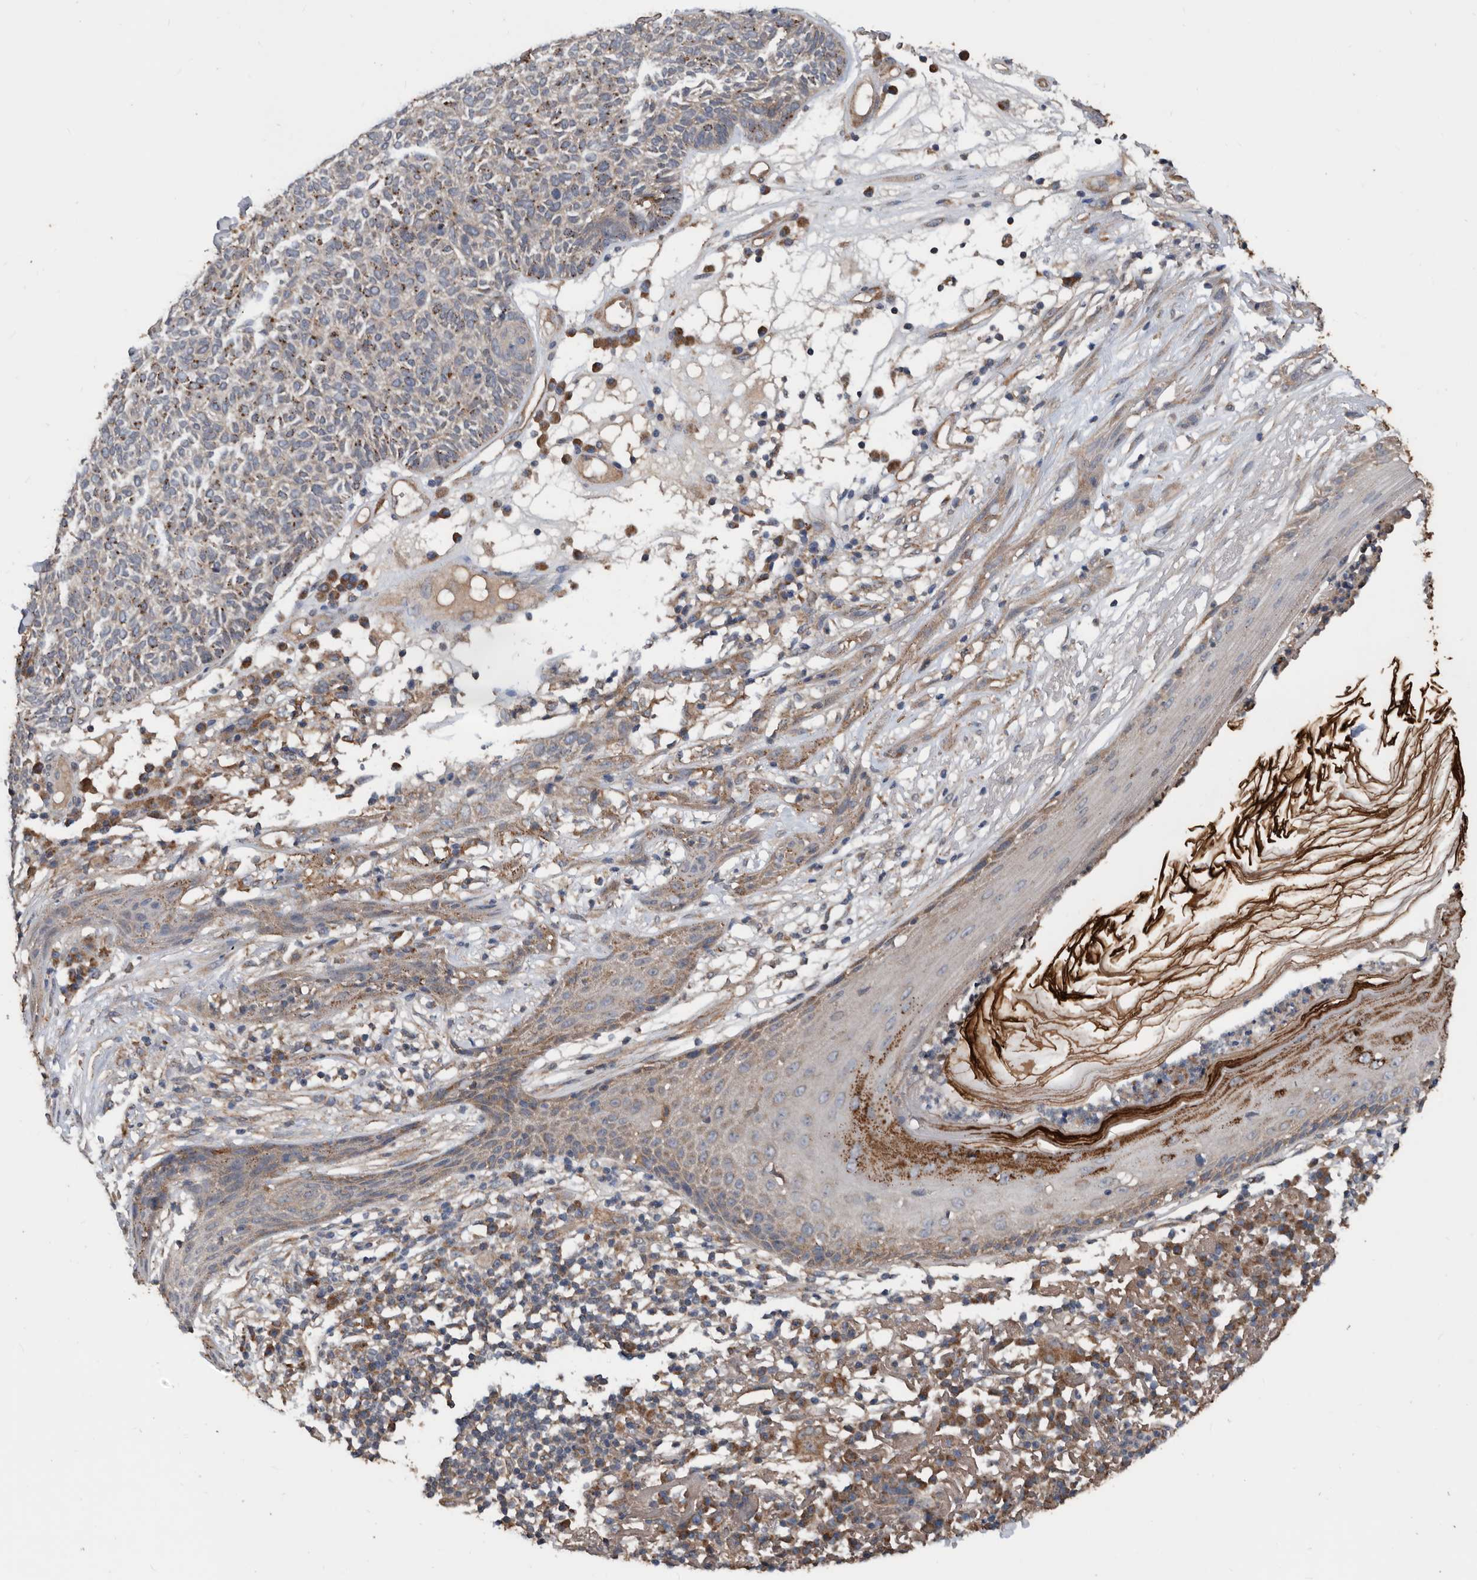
{"staining": {"intensity": "moderate", "quantity": "25%-75%", "location": "cytoplasmic/membranous"}, "tissue": "skin cancer", "cell_type": "Tumor cells", "image_type": "cancer", "snomed": [{"axis": "morphology", "description": "Squamous cell carcinoma, NOS"}, {"axis": "topography", "description": "Skin"}], "caption": "A brown stain shows moderate cytoplasmic/membranous positivity of a protein in squamous cell carcinoma (skin) tumor cells. The staining is performed using DAB brown chromogen to label protein expression. The nuclei are counter-stained blue using hematoxylin.", "gene": "AFAP1", "patient": {"sex": "female", "age": 90}}